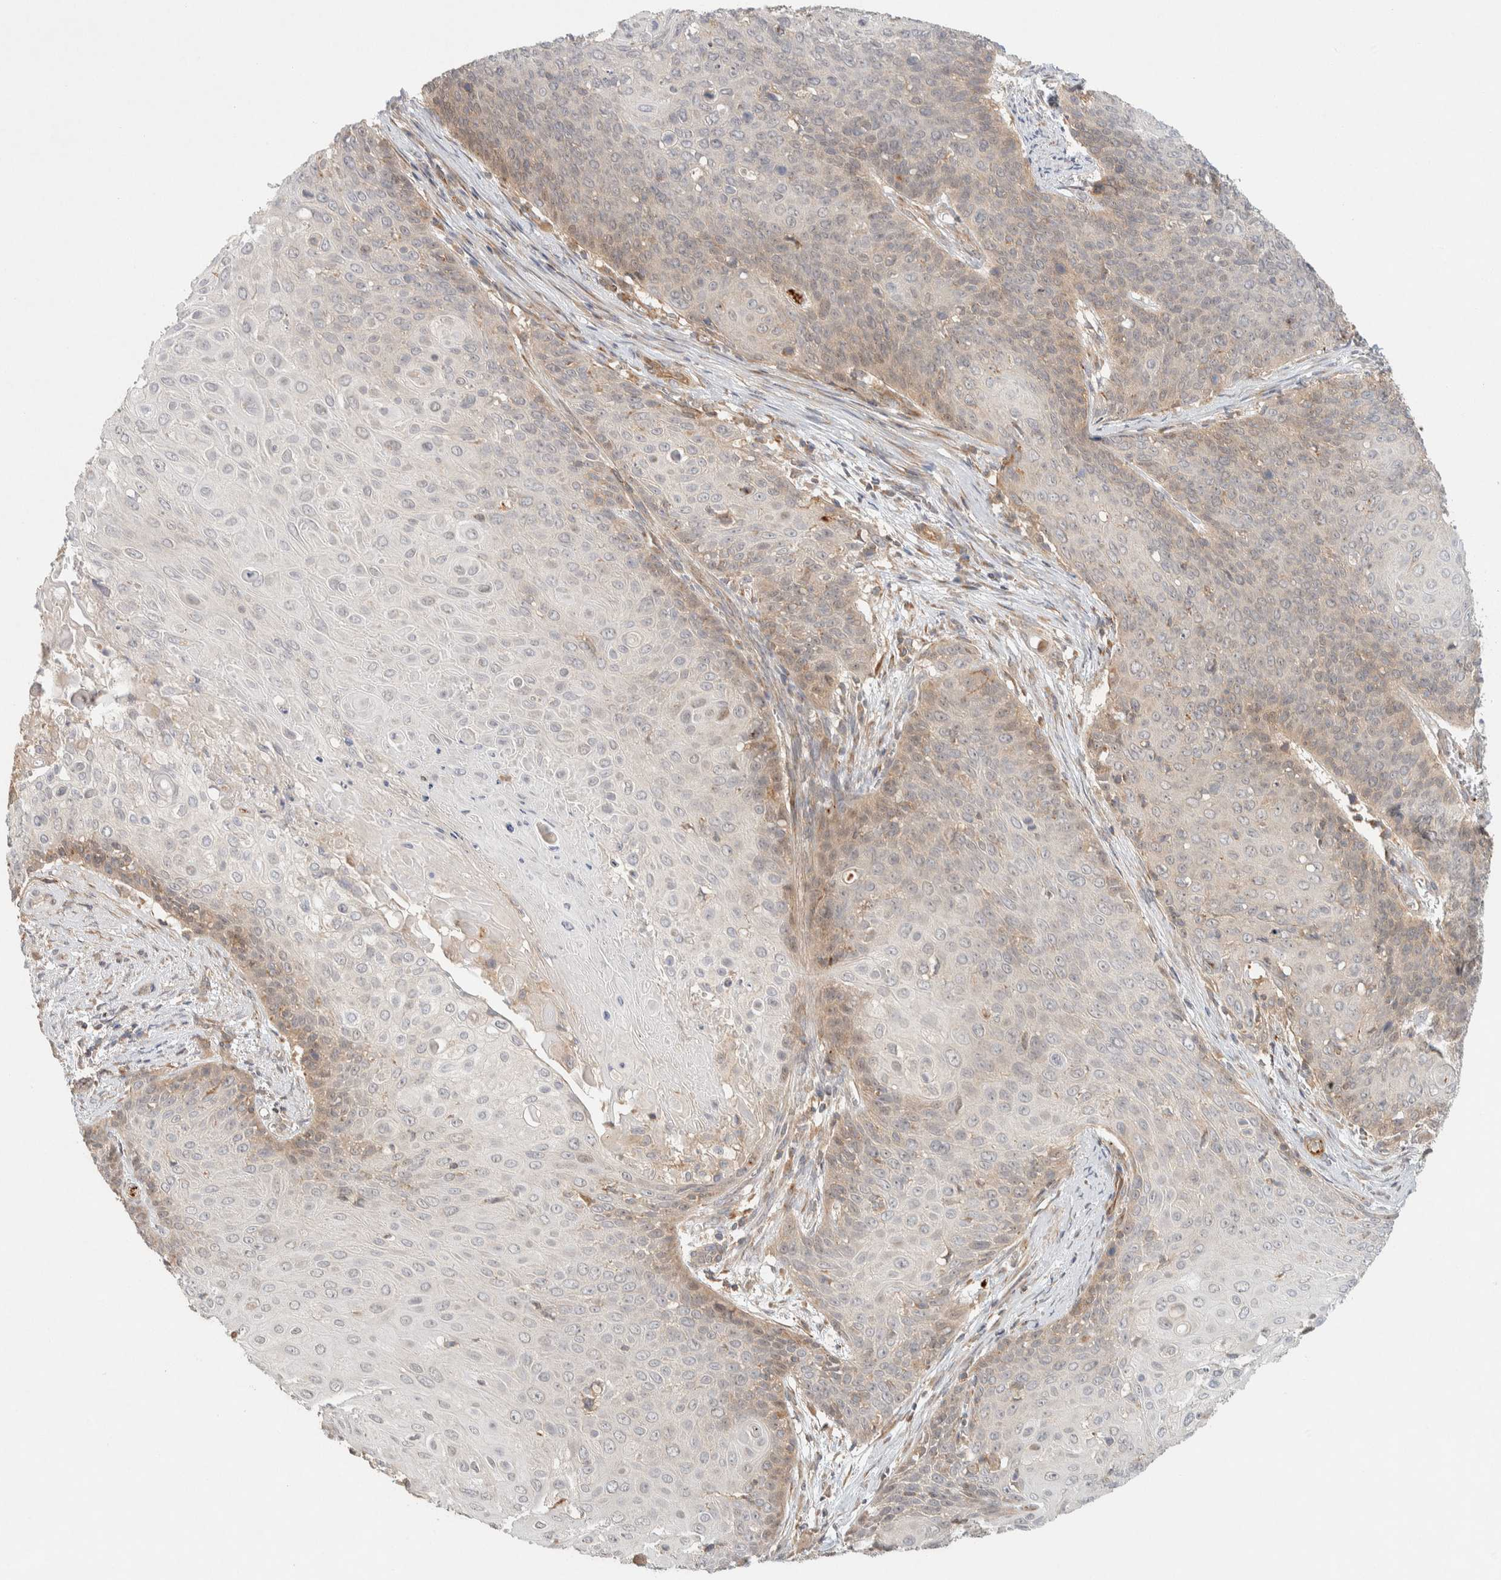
{"staining": {"intensity": "weak", "quantity": "25%-75%", "location": "cytoplasmic/membranous"}, "tissue": "cervical cancer", "cell_type": "Tumor cells", "image_type": "cancer", "snomed": [{"axis": "morphology", "description": "Squamous cell carcinoma, NOS"}, {"axis": "topography", "description": "Cervix"}], "caption": "IHC micrograph of neoplastic tissue: squamous cell carcinoma (cervical) stained using immunohistochemistry exhibits low levels of weak protein expression localized specifically in the cytoplasmic/membranous of tumor cells, appearing as a cytoplasmic/membranous brown color.", "gene": "KIF9", "patient": {"sex": "female", "age": 39}}